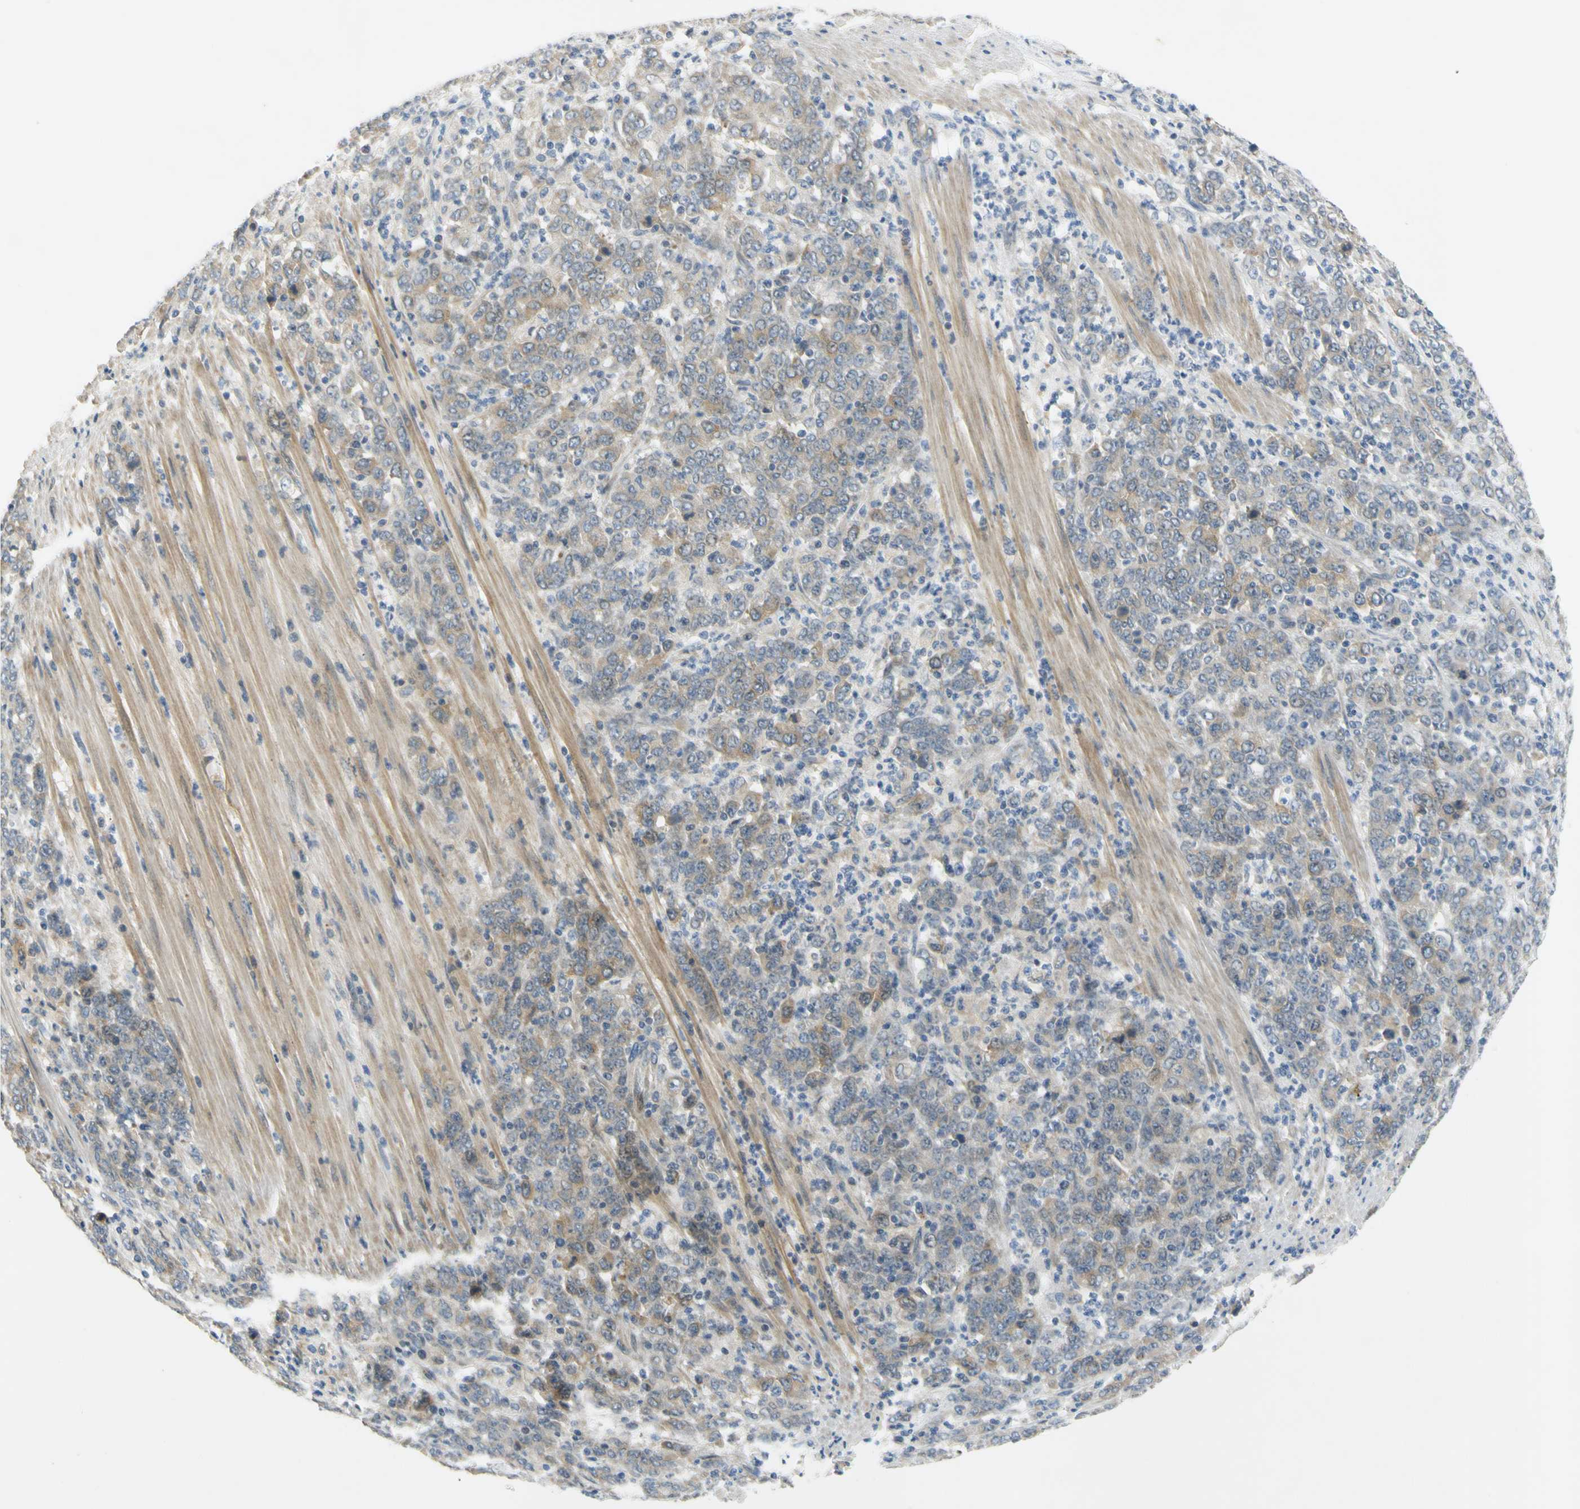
{"staining": {"intensity": "weak", "quantity": ">75%", "location": "cytoplasmic/membranous"}, "tissue": "stomach cancer", "cell_type": "Tumor cells", "image_type": "cancer", "snomed": [{"axis": "morphology", "description": "Adenocarcinoma, NOS"}, {"axis": "topography", "description": "Stomach, lower"}], "caption": "The micrograph exhibits a brown stain indicating the presence of a protein in the cytoplasmic/membranous of tumor cells in adenocarcinoma (stomach).", "gene": "CCNB2", "patient": {"sex": "female", "age": 71}}